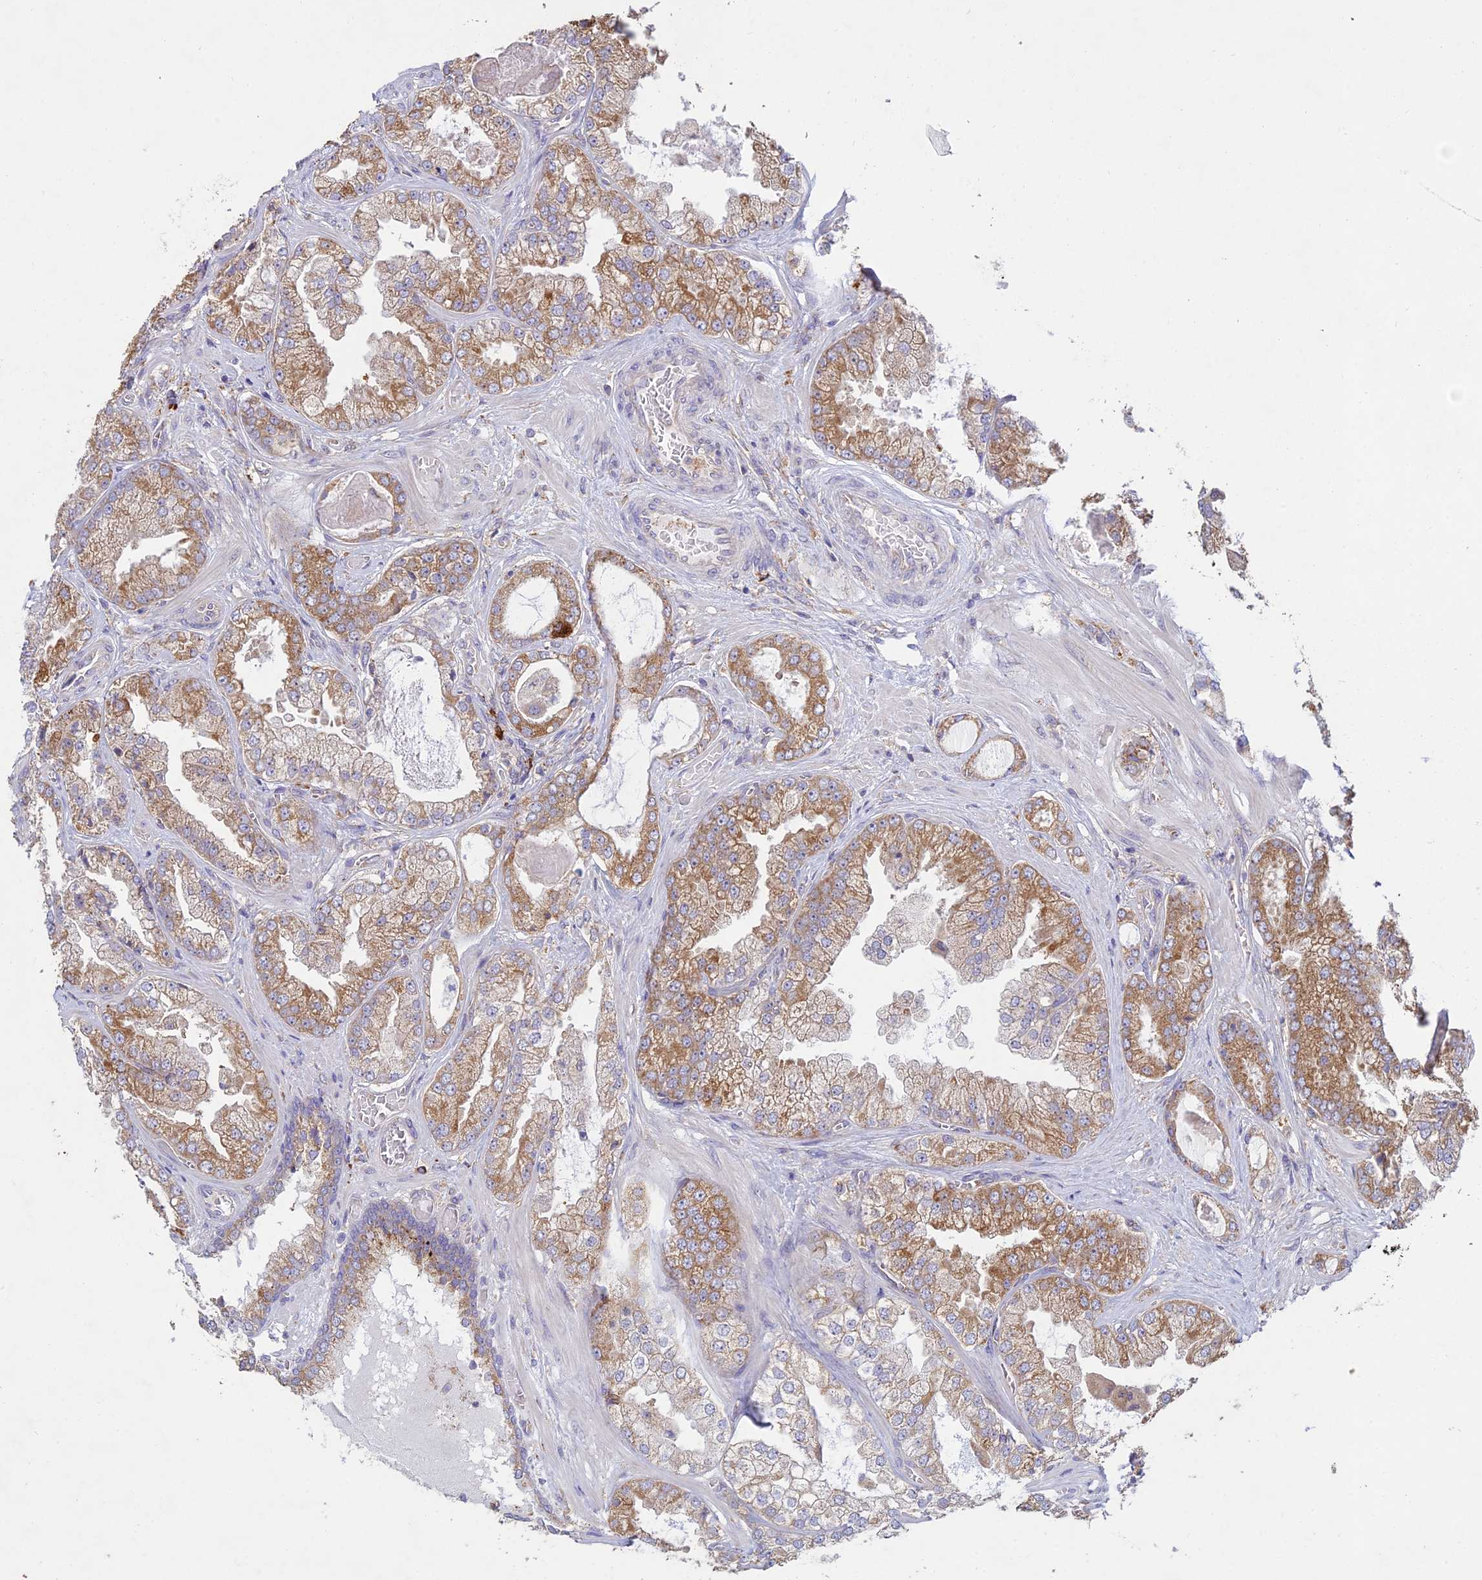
{"staining": {"intensity": "moderate", "quantity": ">75%", "location": "cytoplasmic/membranous"}, "tissue": "prostate cancer", "cell_type": "Tumor cells", "image_type": "cancer", "snomed": [{"axis": "morphology", "description": "Adenocarcinoma, Low grade"}, {"axis": "topography", "description": "Prostate"}], "caption": "Immunohistochemical staining of human prostate low-grade adenocarcinoma reveals medium levels of moderate cytoplasmic/membranous protein positivity in about >75% of tumor cells.", "gene": "NXNL2", "patient": {"sex": "male", "age": 57}}